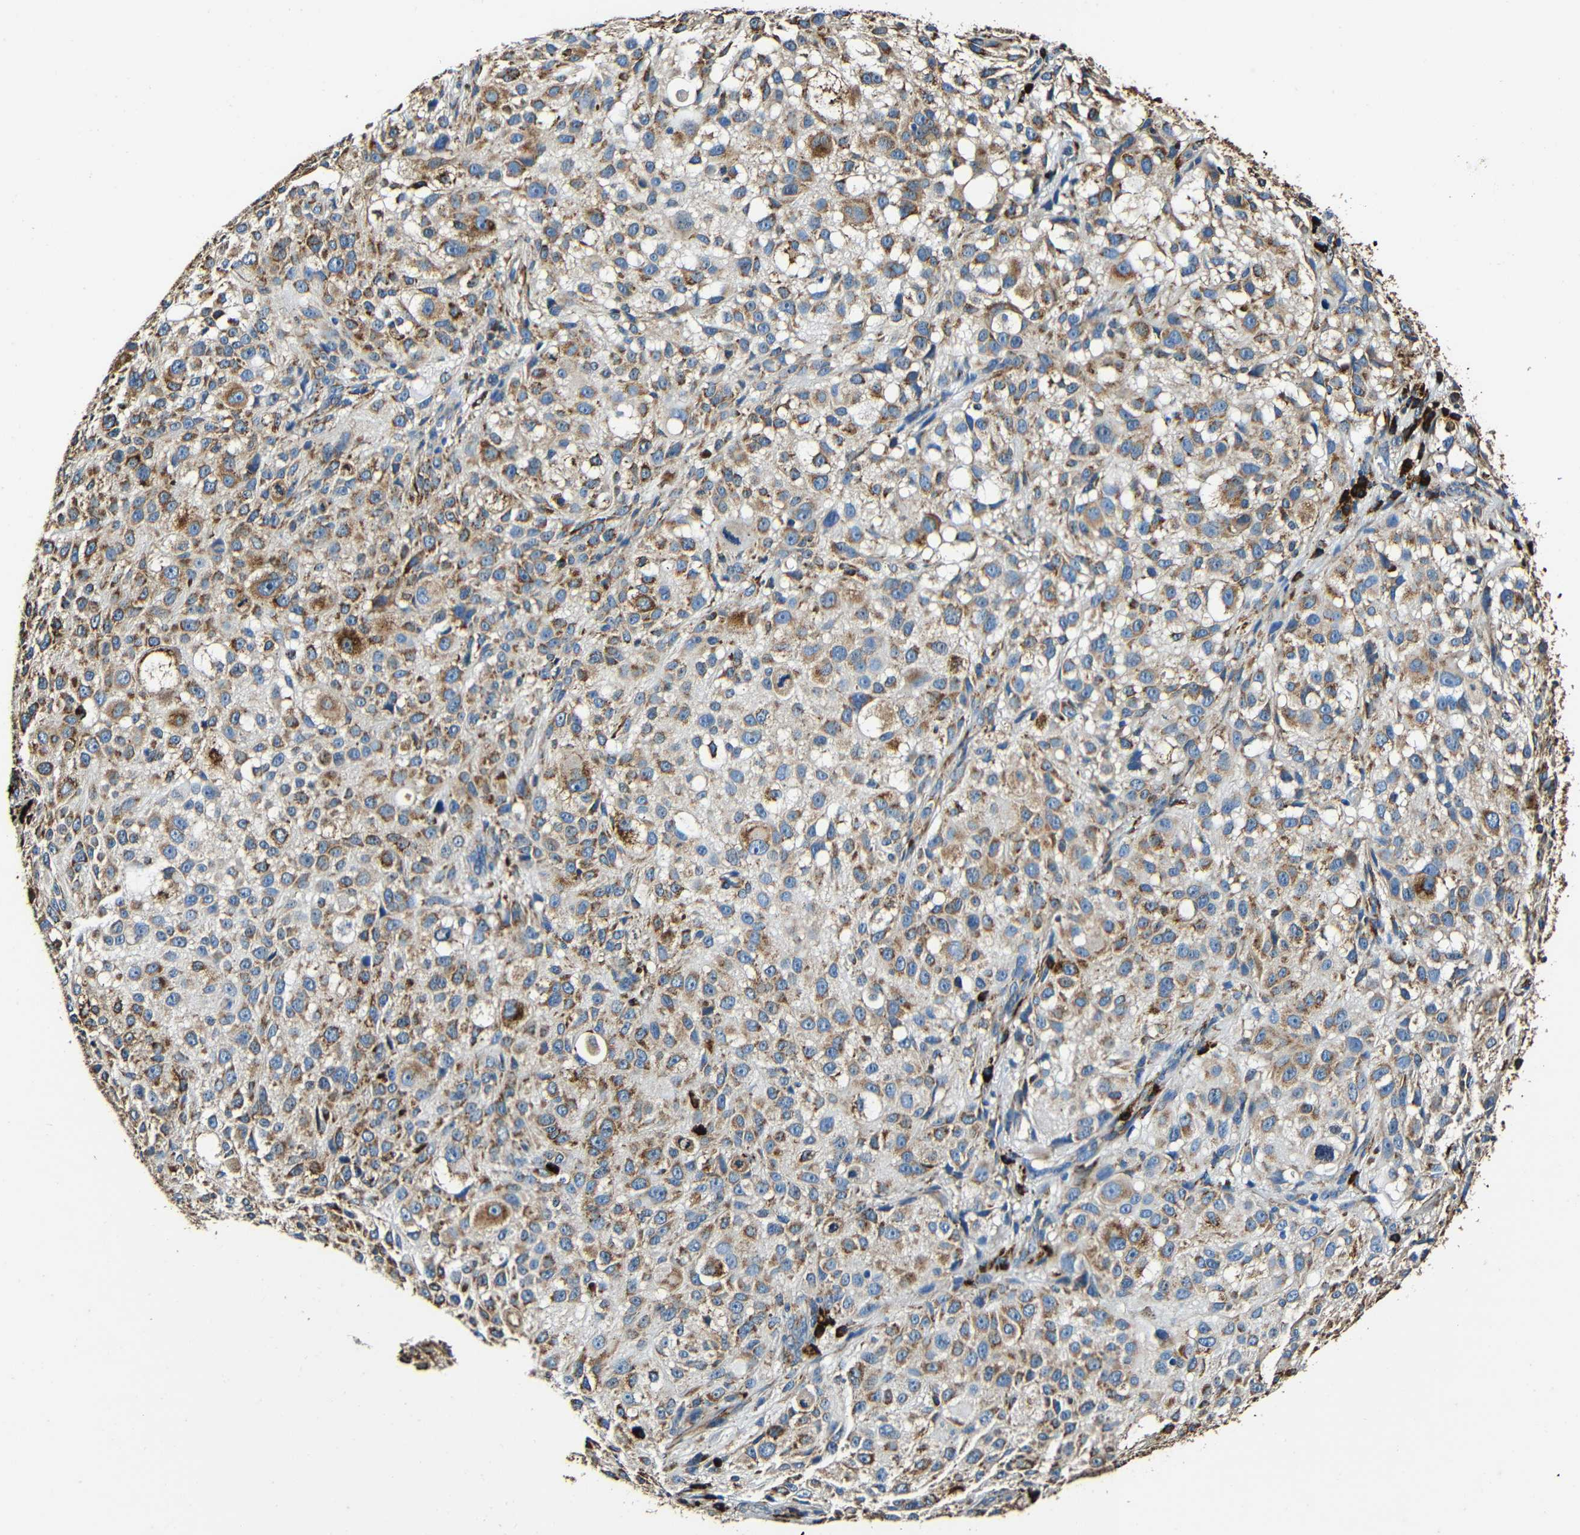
{"staining": {"intensity": "moderate", "quantity": ">75%", "location": "cytoplasmic/membranous"}, "tissue": "melanoma", "cell_type": "Tumor cells", "image_type": "cancer", "snomed": [{"axis": "morphology", "description": "Necrosis, NOS"}, {"axis": "morphology", "description": "Malignant melanoma, NOS"}, {"axis": "topography", "description": "Skin"}], "caption": "Melanoma stained with DAB (3,3'-diaminobenzidine) immunohistochemistry demonstrates medium levels of moderate cytoplasmic/membranous positivity in approximately >75% of tumor cells. (Brightfield microscopy of DAB IHC at high magnification).", "gene": "RRBP1", "patient": {"sex": "female", "age": 87}}